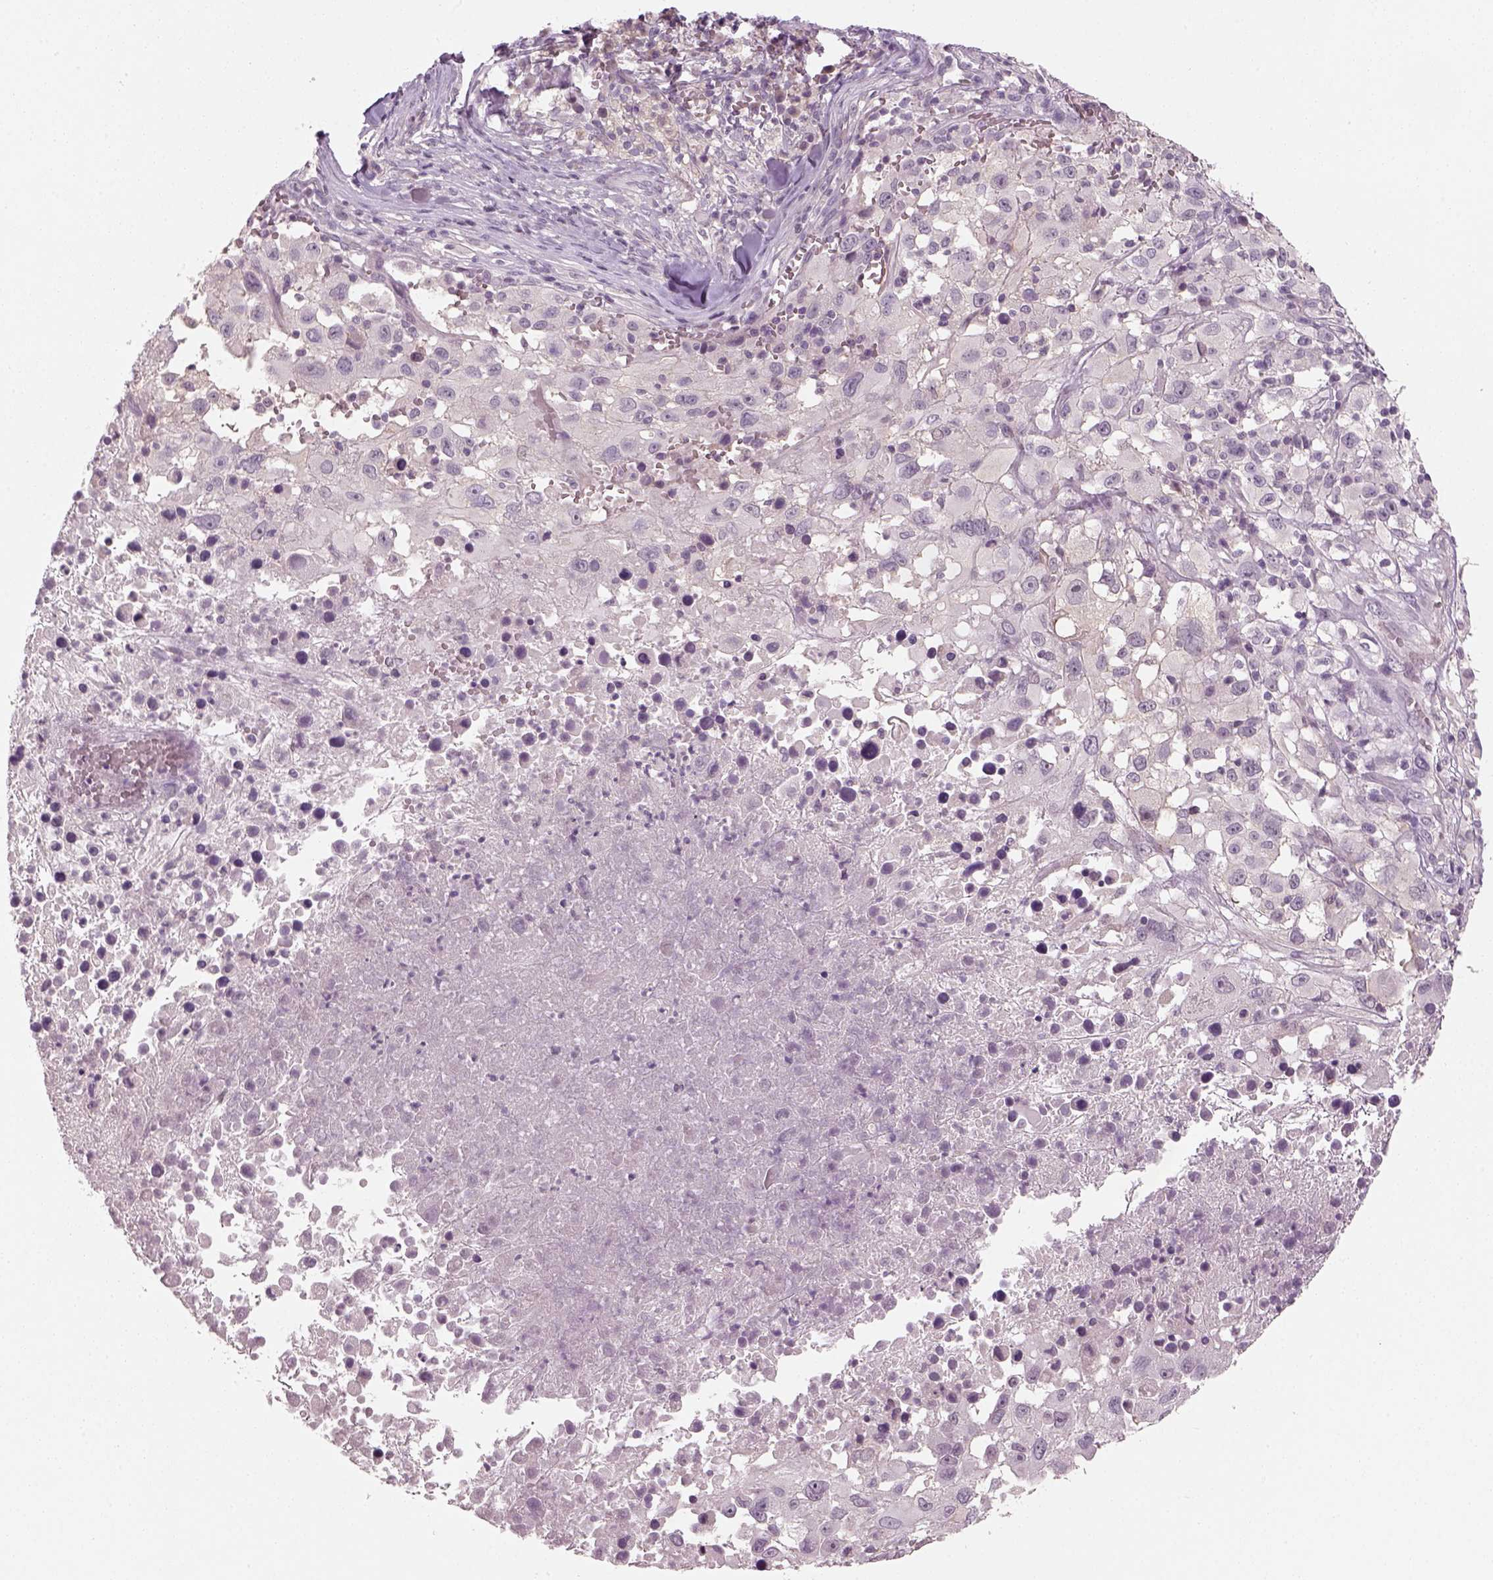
{"staining": {"intensity": "negative", "quantity": "none", "location": "none"}, "tissue": "melanoma", "cell_type": "Tumor cells", "image_type": "cancer", "snomed": [{"axis": "morphology", "description": "Malignant melanoma, Metastatic site"}, {"axis": "topography", "description": "Soft tissue"}], "caption": "Immunohistochemistry micrograph of neoplastic tissue: human melanoma stained with DAB (3,3'-diaminobenzidine) displays no significant protein staining in tumor cells.", "gene": "GDNF", "patient": {"sex": "male", "age": 50}}